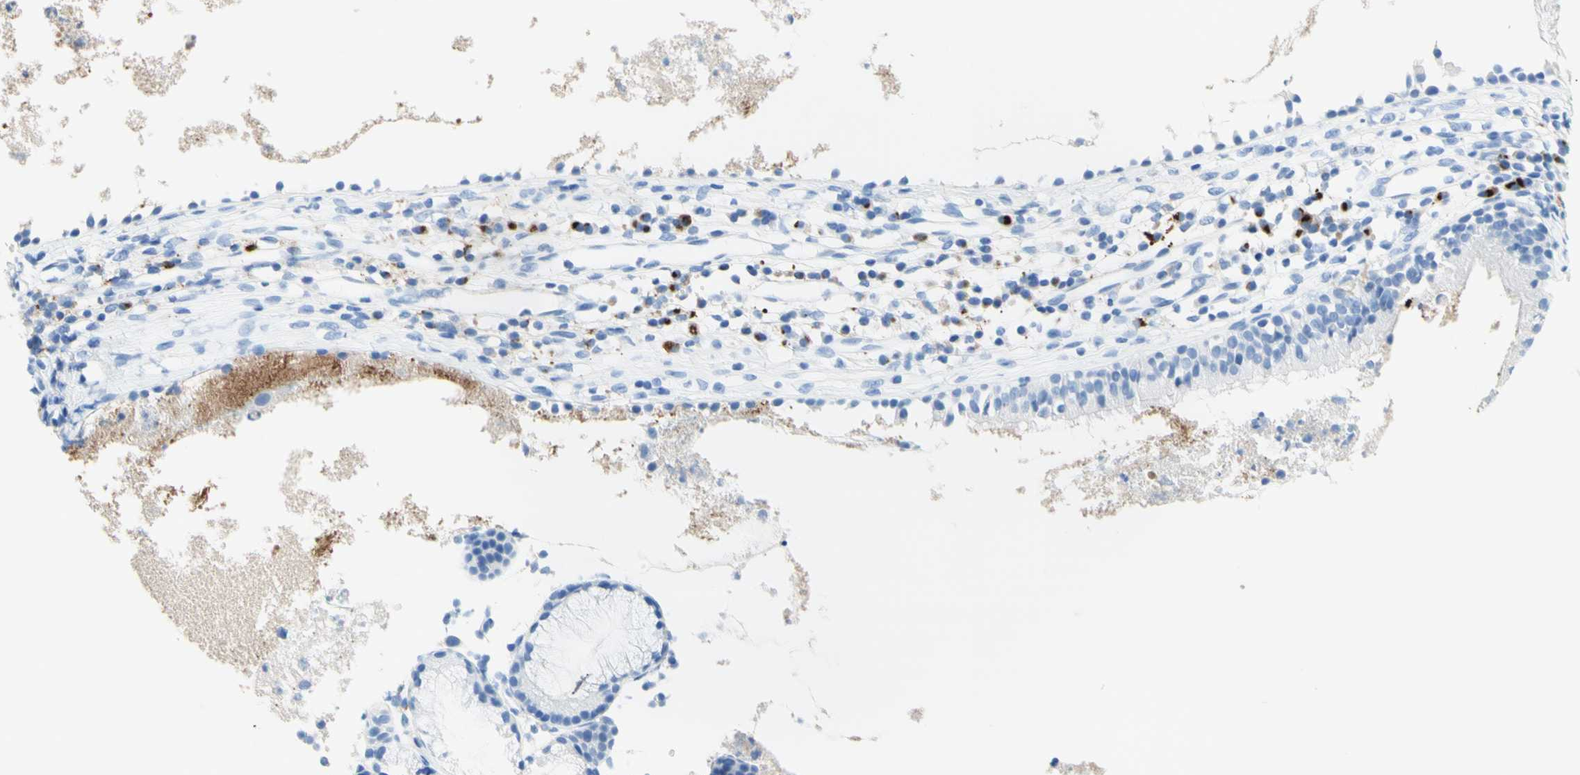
{"staining": {"intensity": "negative", "quantity": "none", "location": "none"}, "tissue": "nasopharynx", "cell_type": "Respiratory epithelial cells", "image_type": "normal", "snomed": [{"axis": "morphology", "description": "Normal tissue, NOS"}, {"axis": "topography", "description": "Nasopharynx"}], "caption": "Respiratory epithelial cells are negative for protein expression in unremarkable human nasopharynx. The staining is performed using DAB brown chromogen with nuclei counter-stained in using hematoxylin.", "gene": "IL6ST", "patient": {"sex": "male", "age": 21}}